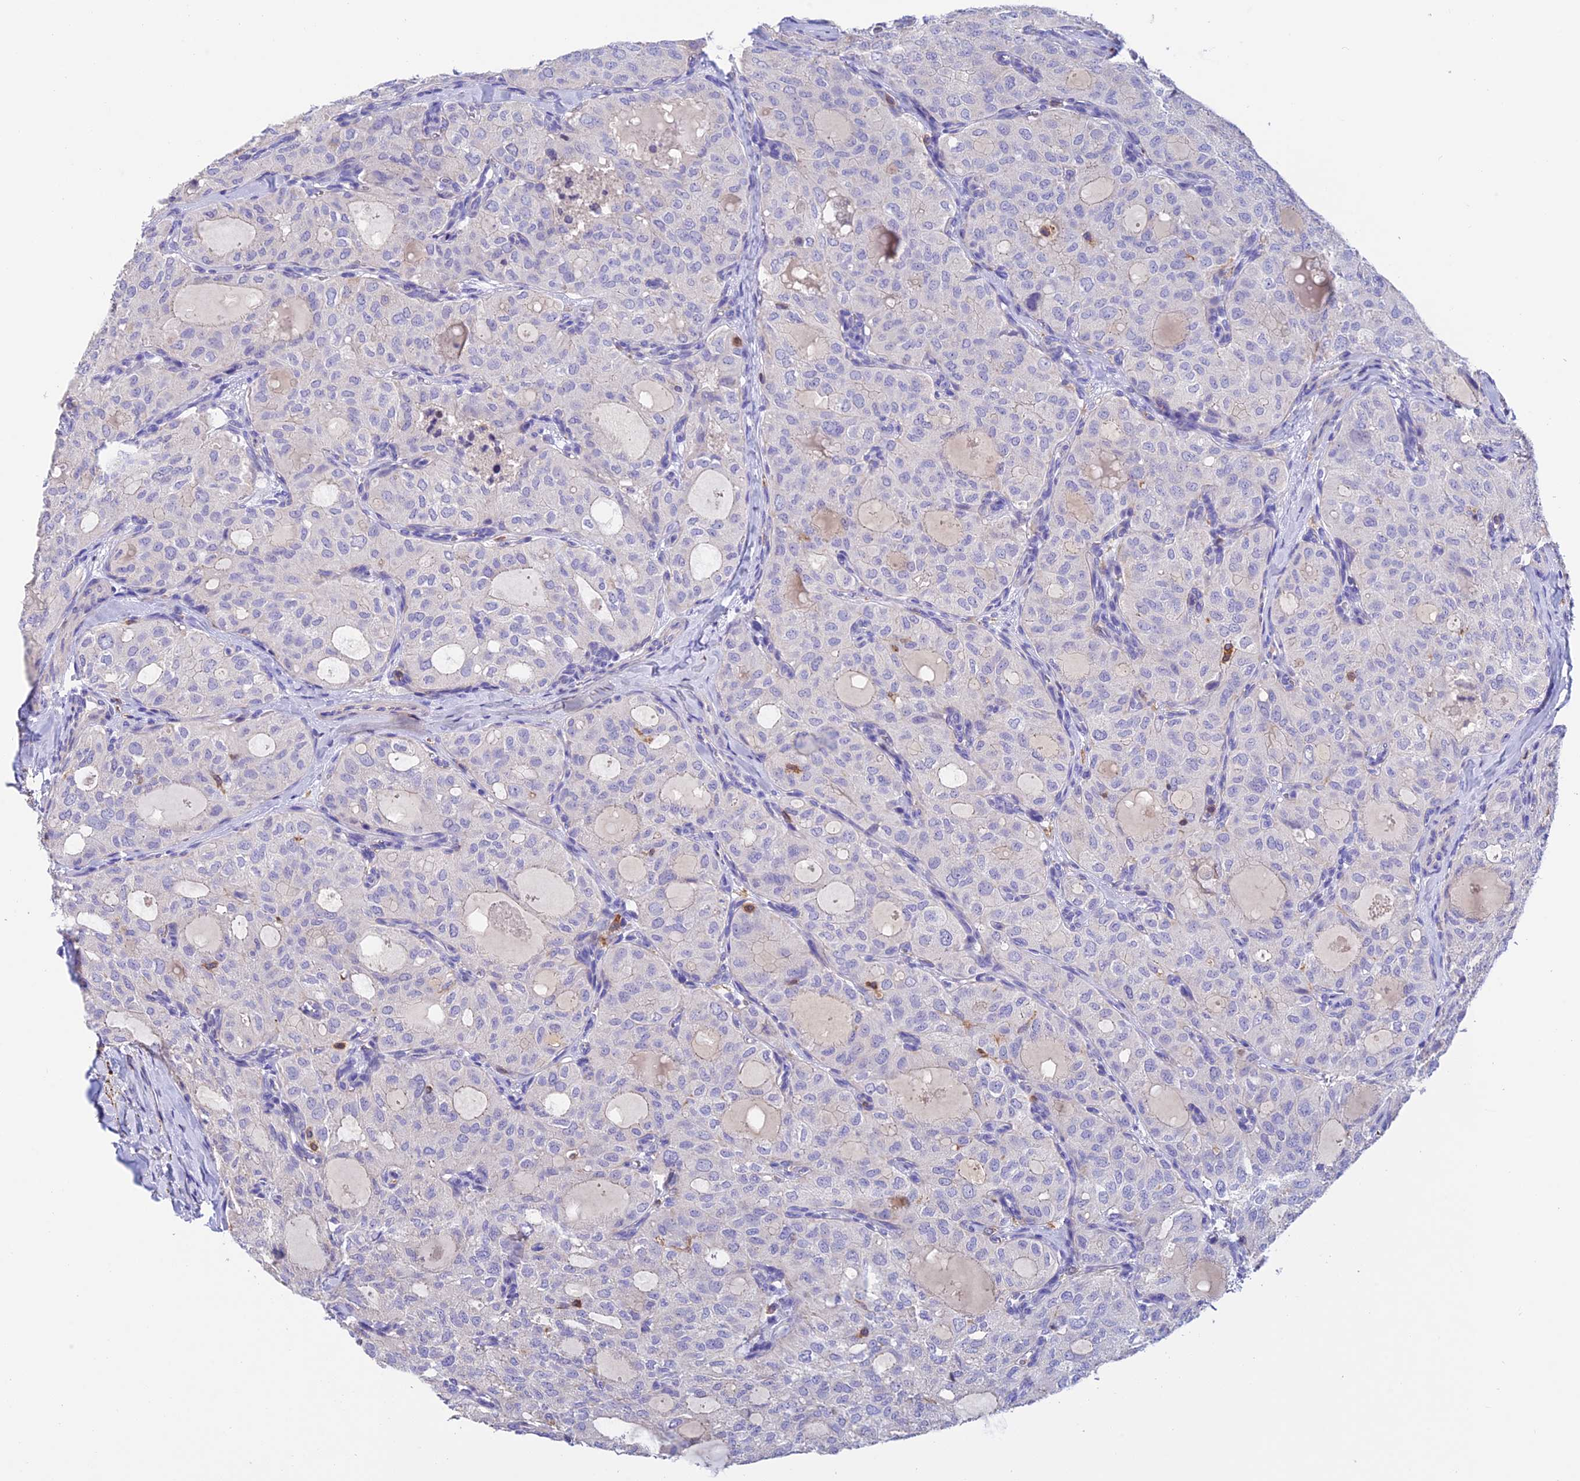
{"staining": {"intensity": "negative", "quantity": "none", "location": "none"}, "tissue": "thyroid cancer", "cell_type": "Tumor cells", "image_type": "cancer", "snomed": [{"axis": "morphology", "description": "Follicular adenoma carcinoma, NOS"}, {"axis": "topography", "description": "Thyroid gland"}], "caption": "Protein analysis of thyroid cancer (follicular adenoma carcinoma) exhibits no significant expression in tumor cells. (Brightfield microscopy of DAB (3,3'-diaminobenzidine) immunohistochemistry at high magnification).", "gene": "LPXN", "patient": {"sex": "male", "age": 75}}